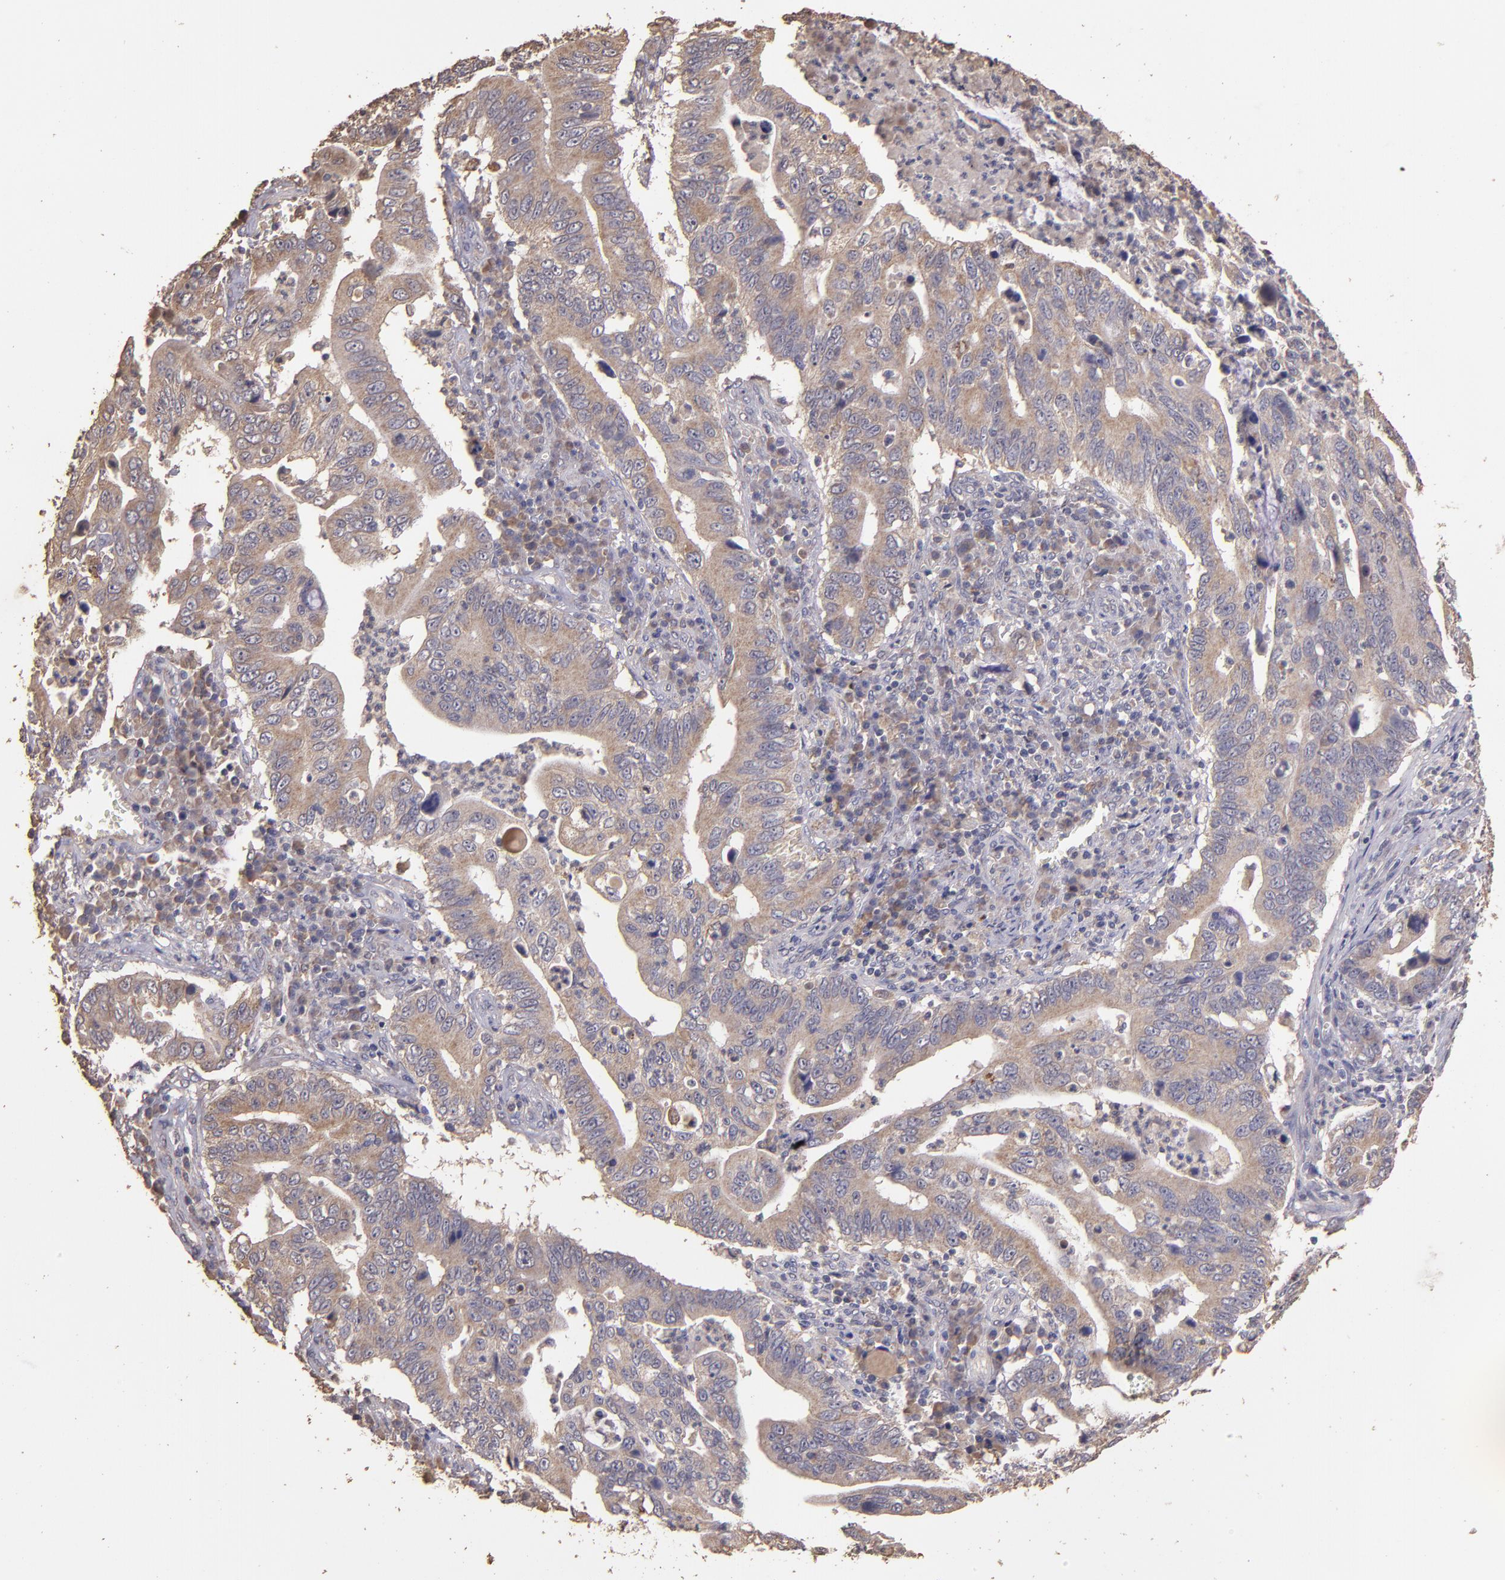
{"staining": {"intensity": "weak", "quantity": ">75%", "location": "cytoplasmic/membranous"}, "tissue": "stomach cancer", "cell_type": "Tumor cells", "image_type": "cancer", "snomed": [{"axis": "morphology", "description": "Adenocarcinoma, NOS"}, {"axis": "topography", "description": "Stomach, upper"}], "caption": "A low amount of weak cytoplasmic/membranous expression is identified in approximately >75% of tumor cells in stomach cancer tissue.", "gene": "HECTD1", "patient": {"sex": "male", "age": 63}}